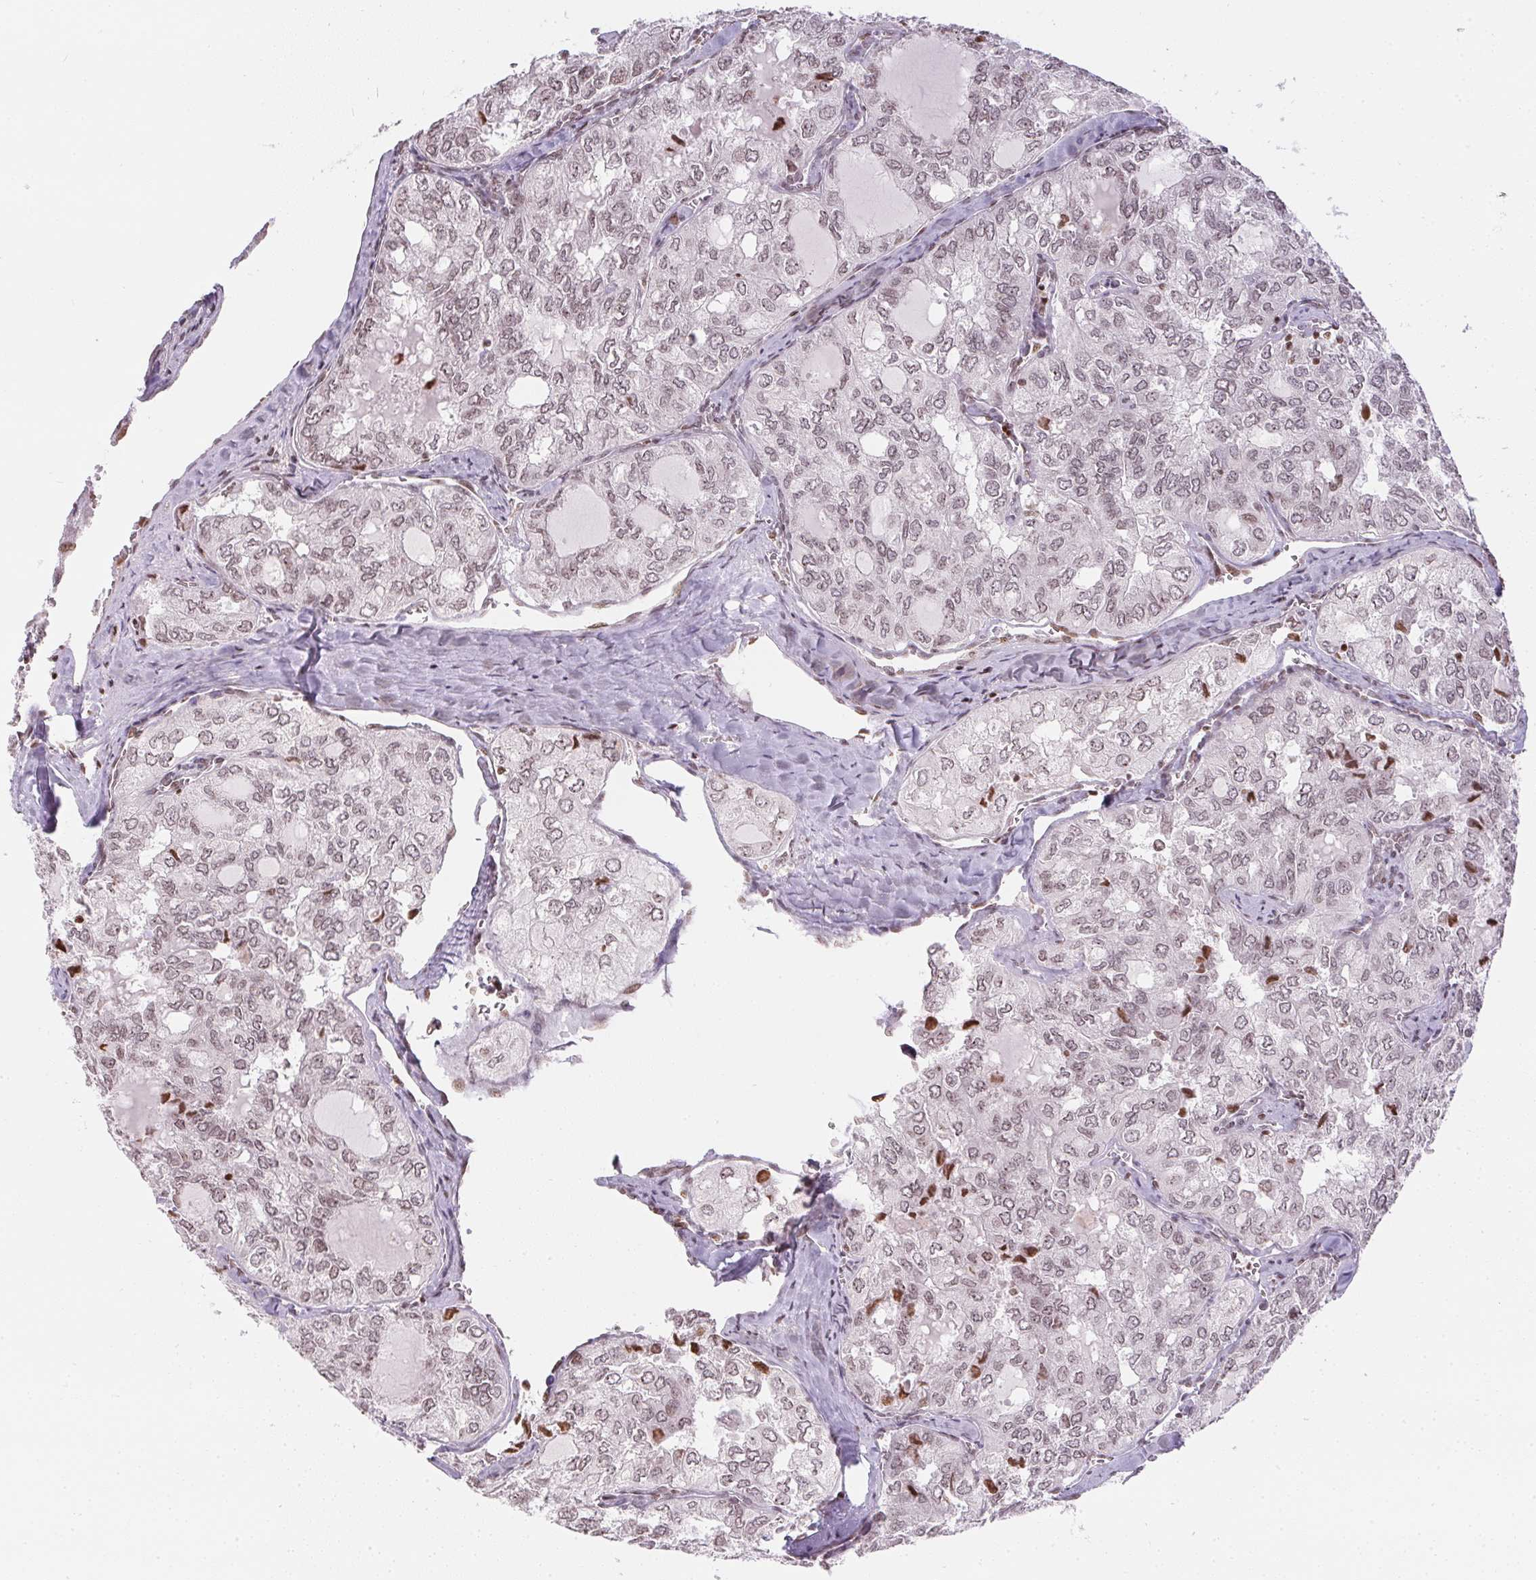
{"staining": {"intensity": "weak", "quantity": ">75%", "location": "cytoplasmic/membranous,nuclear"}, "tissue": "thyroid cancer", "cell_type": "Tumor cells", "image_type": "cancer", "snomed": [{"axis": "morphology", "description": "Follicular adenoma carcinoma, NOS"}, {"axis": "topography", "description": "Thyroid gland"}], "caption": "The photomicrograph shows staining of follicular adenoma carcinoma (thyroid), revealing weak cytoplasmic/membranous and nuclear protein expression (brown color) within tumor cells.", "gene": "RNF181", "patient": {"sex": "male", "age": 75}}